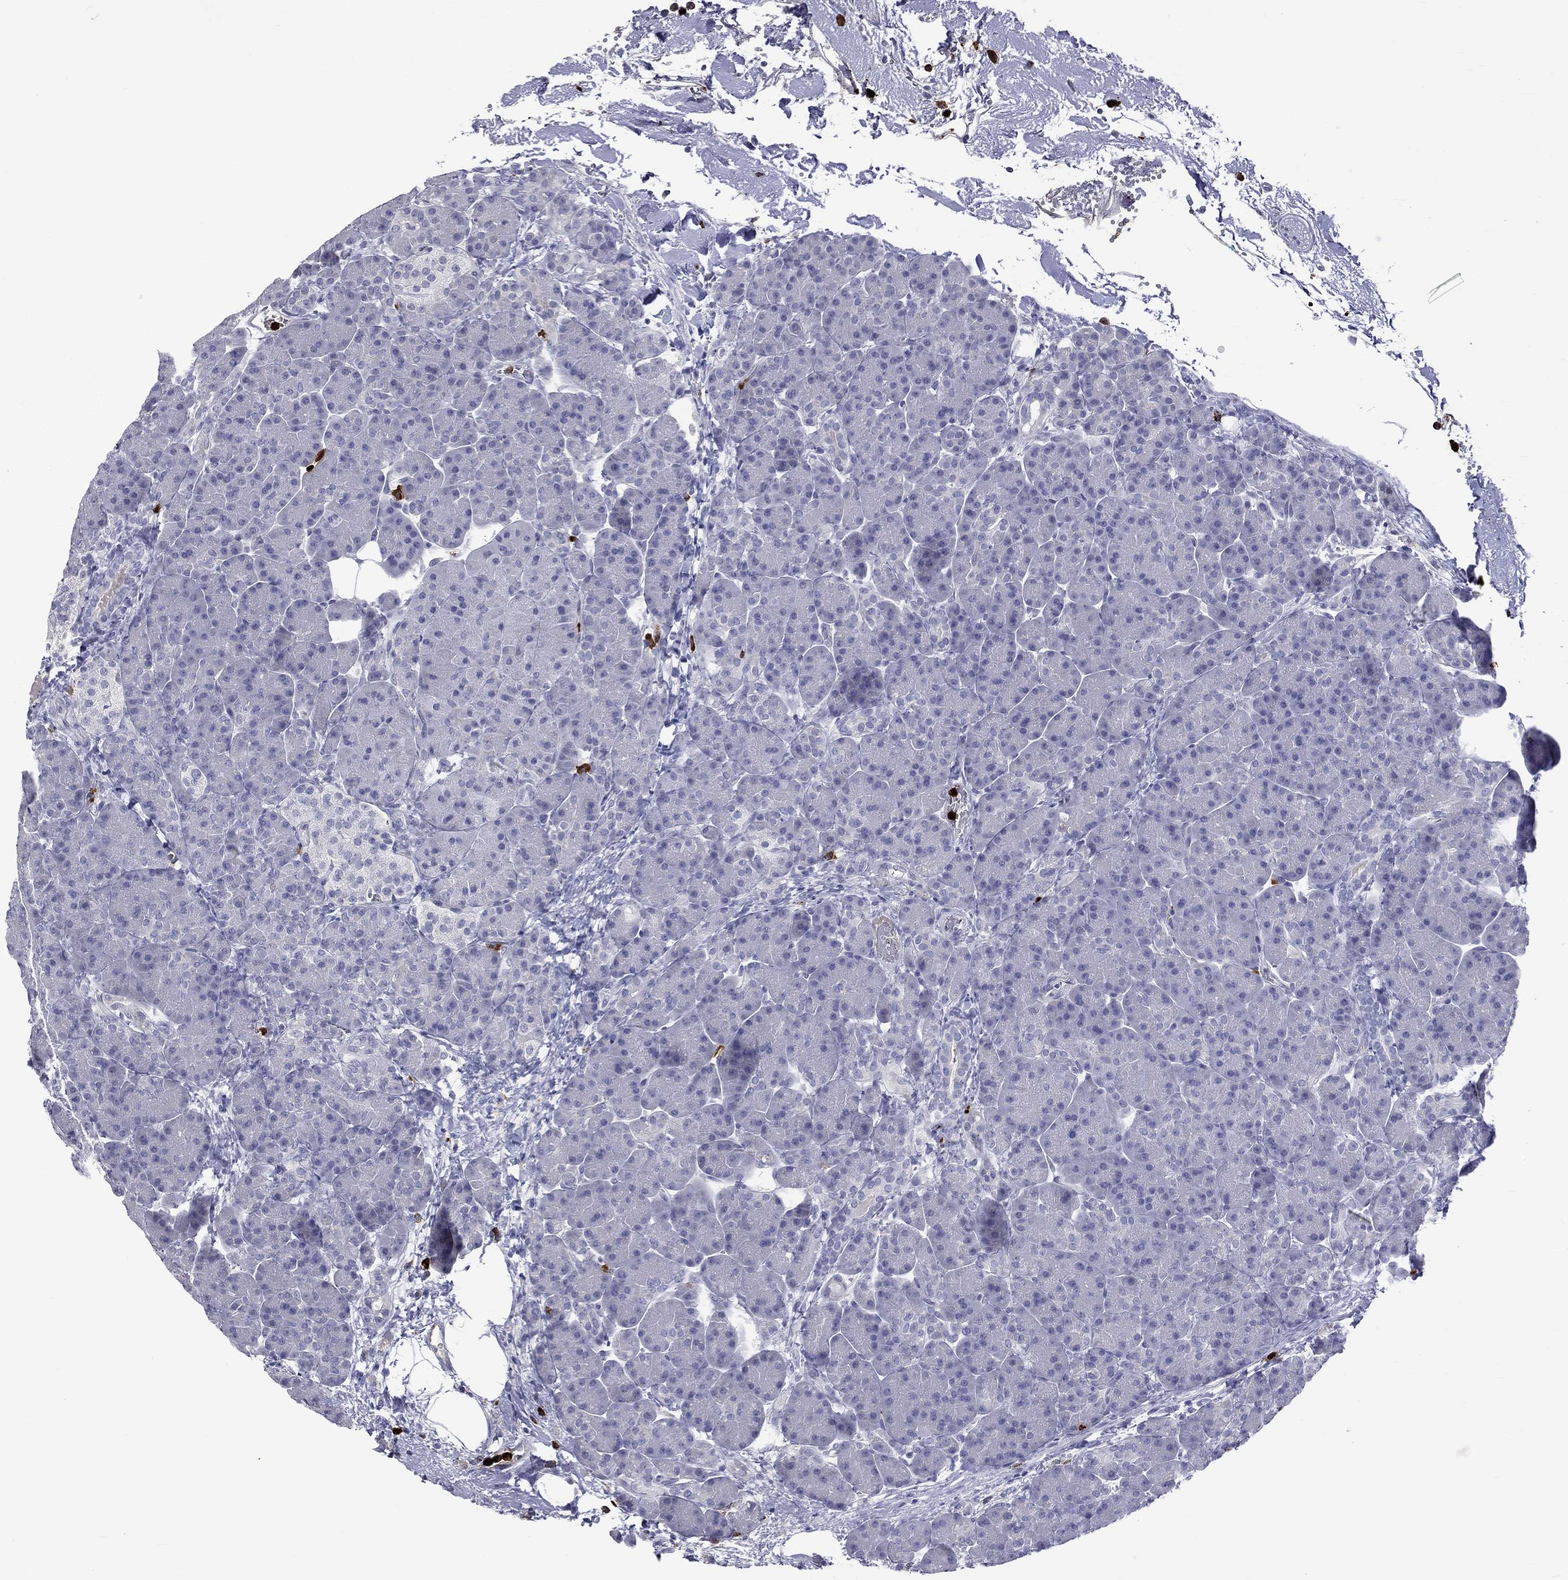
{"staining": {"intensity": "negative", "quantity": "none", "location": "none"}, "tissue": "pancreas", "cell_type": "Exocrine glandular cells", "image_type": "normal", "snomed": [{"axis": "morphology", "description": "Normal tissue, NOS"}, {"axis": "topography", "description": "Pancreas"}], "caption": "Exocrine glandular cells show no significant positivity in benign pancreas.", "gene": "ELANE", "patient": {"sex": "female", "age": 63}}